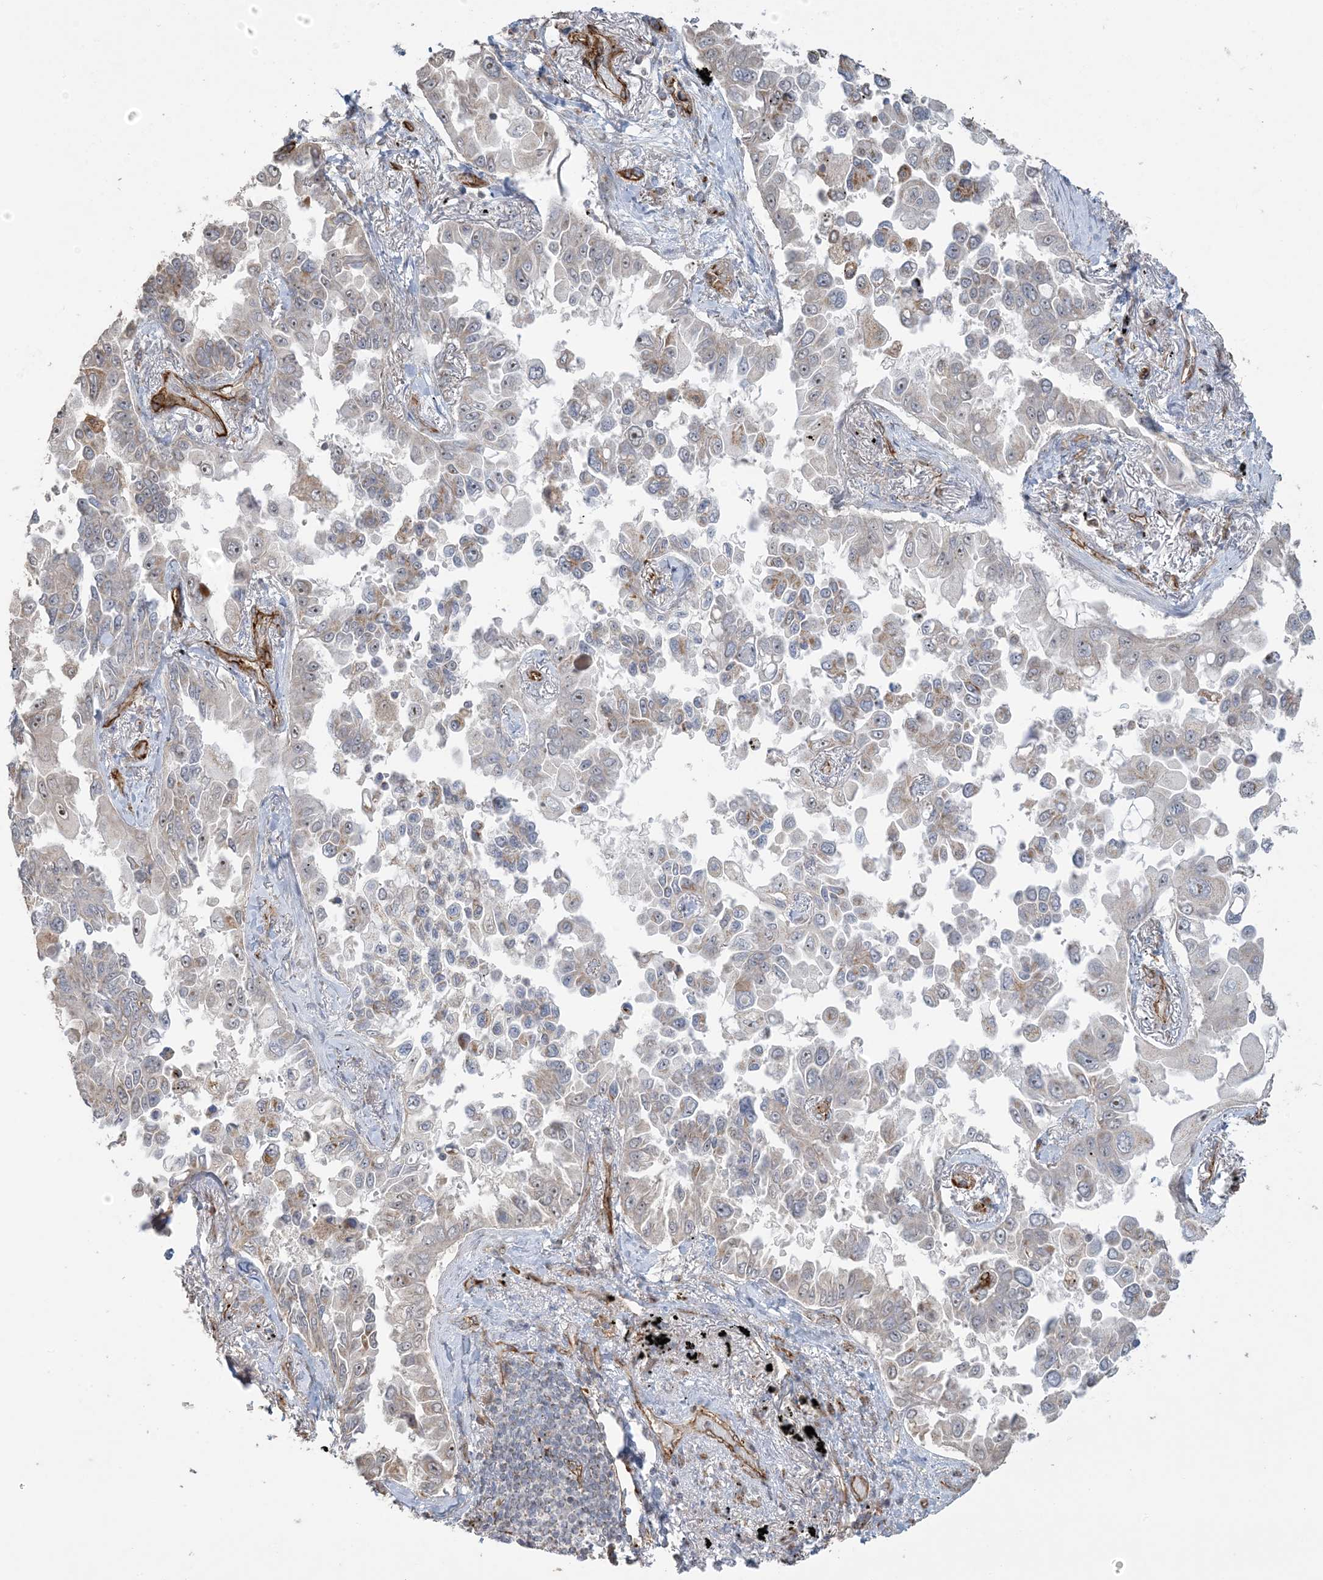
{"staining": {"intensity": "moderate", "quantity": "25%-75%", "location": "cytoplasmic/membranous"}, "tissue": "lung cancer", "cell_type": "Tumor cells", "image_type": "cancer", "snomed": [{"axis": "morphology", "description": "Adenocarcinoma, NOS"}, {"axis": "topography", "description": "Lung"}], "caption": "A medium amount of moderate cytoplasmic/membranous expression is seen in approximately 25%-75% of tumor cells in lung cancer (adenocarcinoma) tissue.", "gene": "AGA", "patient": {"sex": "female", "age": 67}}